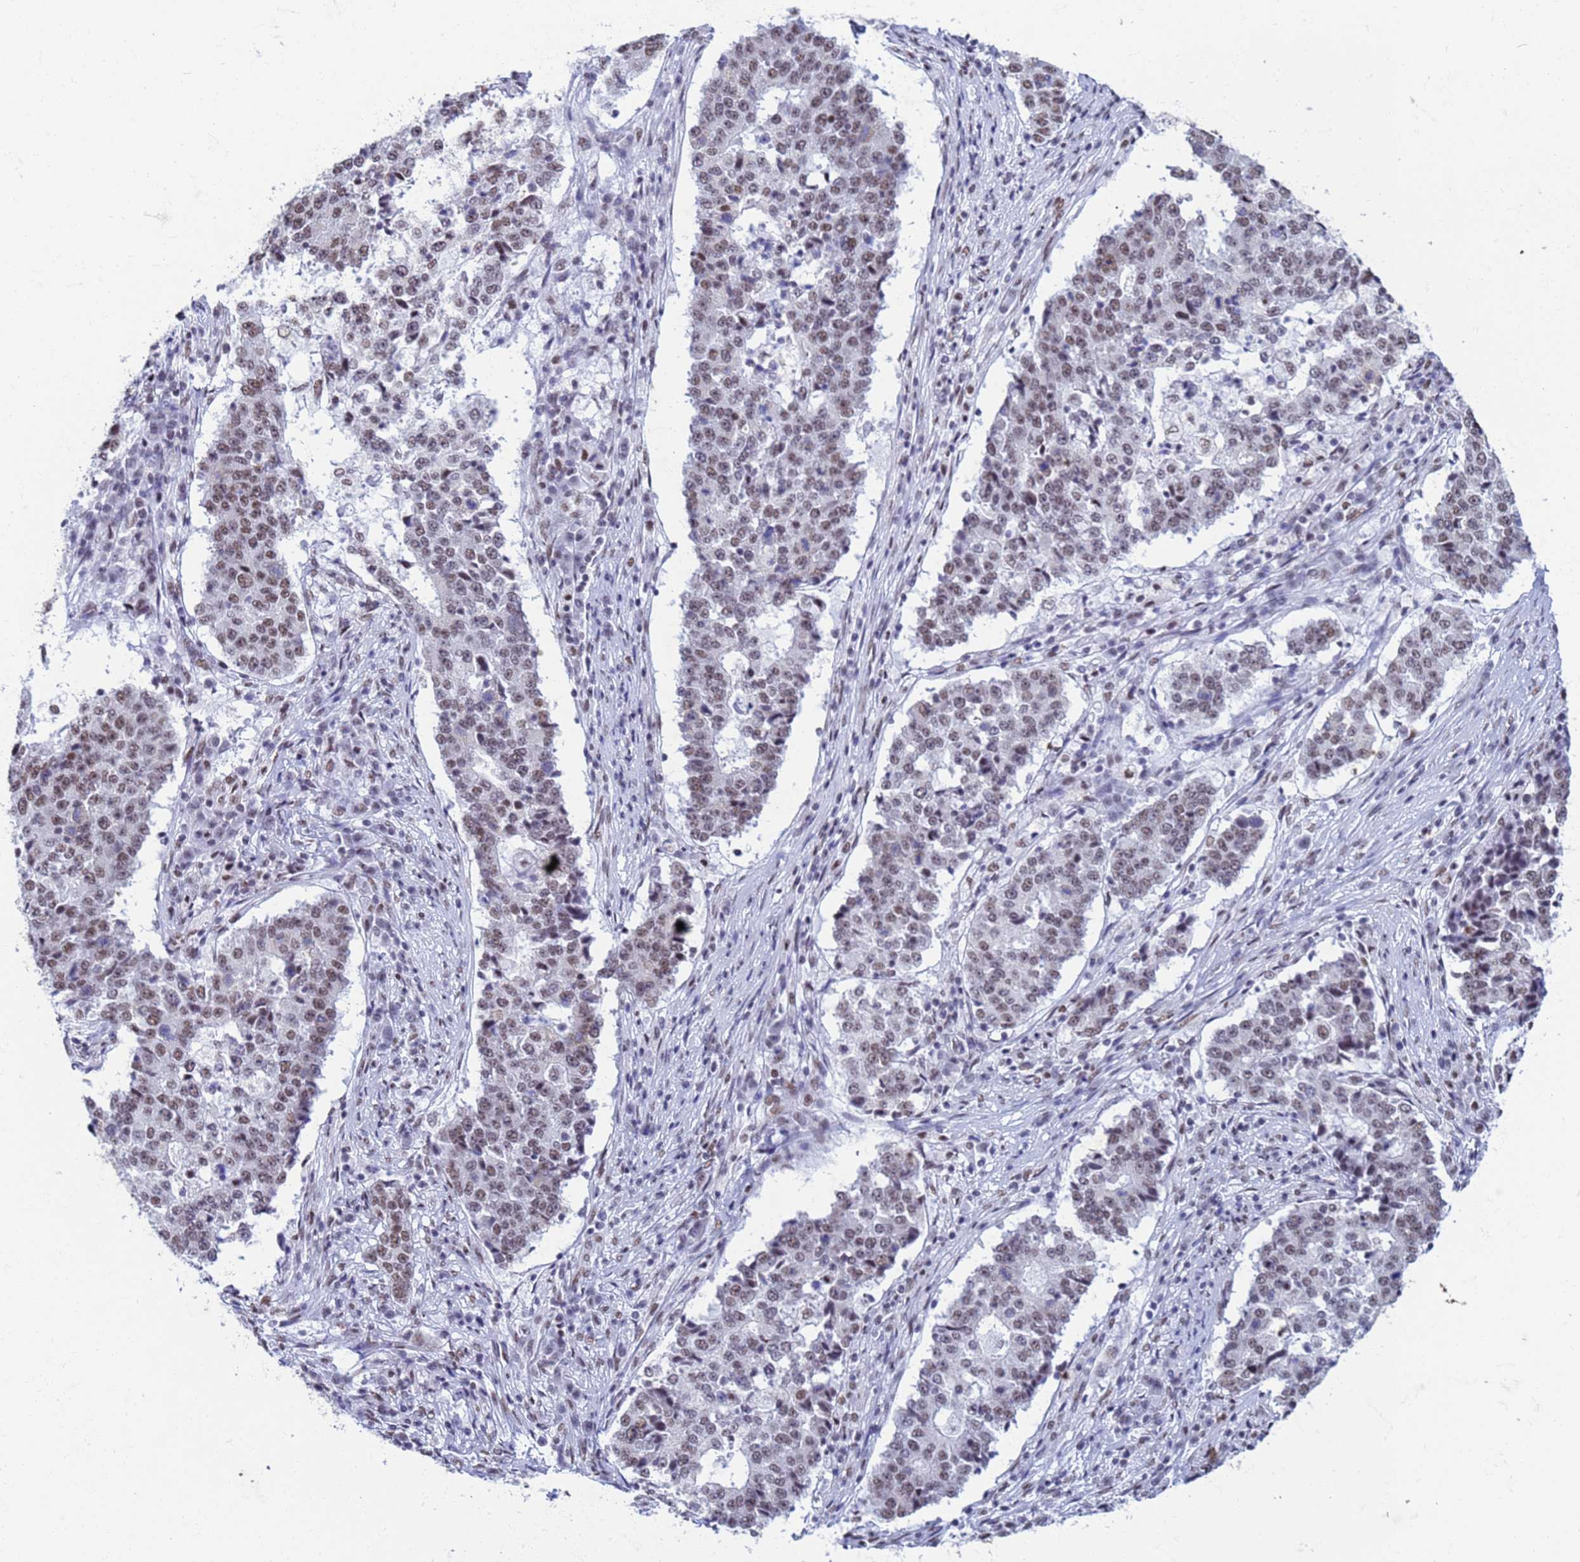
{"staining": {"intensity": "weak", "quantity": ">75%", "location": "nuclear"}, "tissue": "stomach cancer", "cell_type": "Tumor cells", "image_type": "cancer", "snomed": [{"axis": "morphology", "description": "Adenocarcinoma, NOS"}, {"axis": "topography", "description": "Stomach"}], "caption": "High-magnification brightfield microscopy of adenocarcinoma (stomach) stained with DAB (brown) and counterstained with hematoxylin (blue). tumor cells exhibit weak nuclear staining is identified in about>75% of cells.", "gene": "FAM170B", "patient": {"sex": "male", "age": 59}}